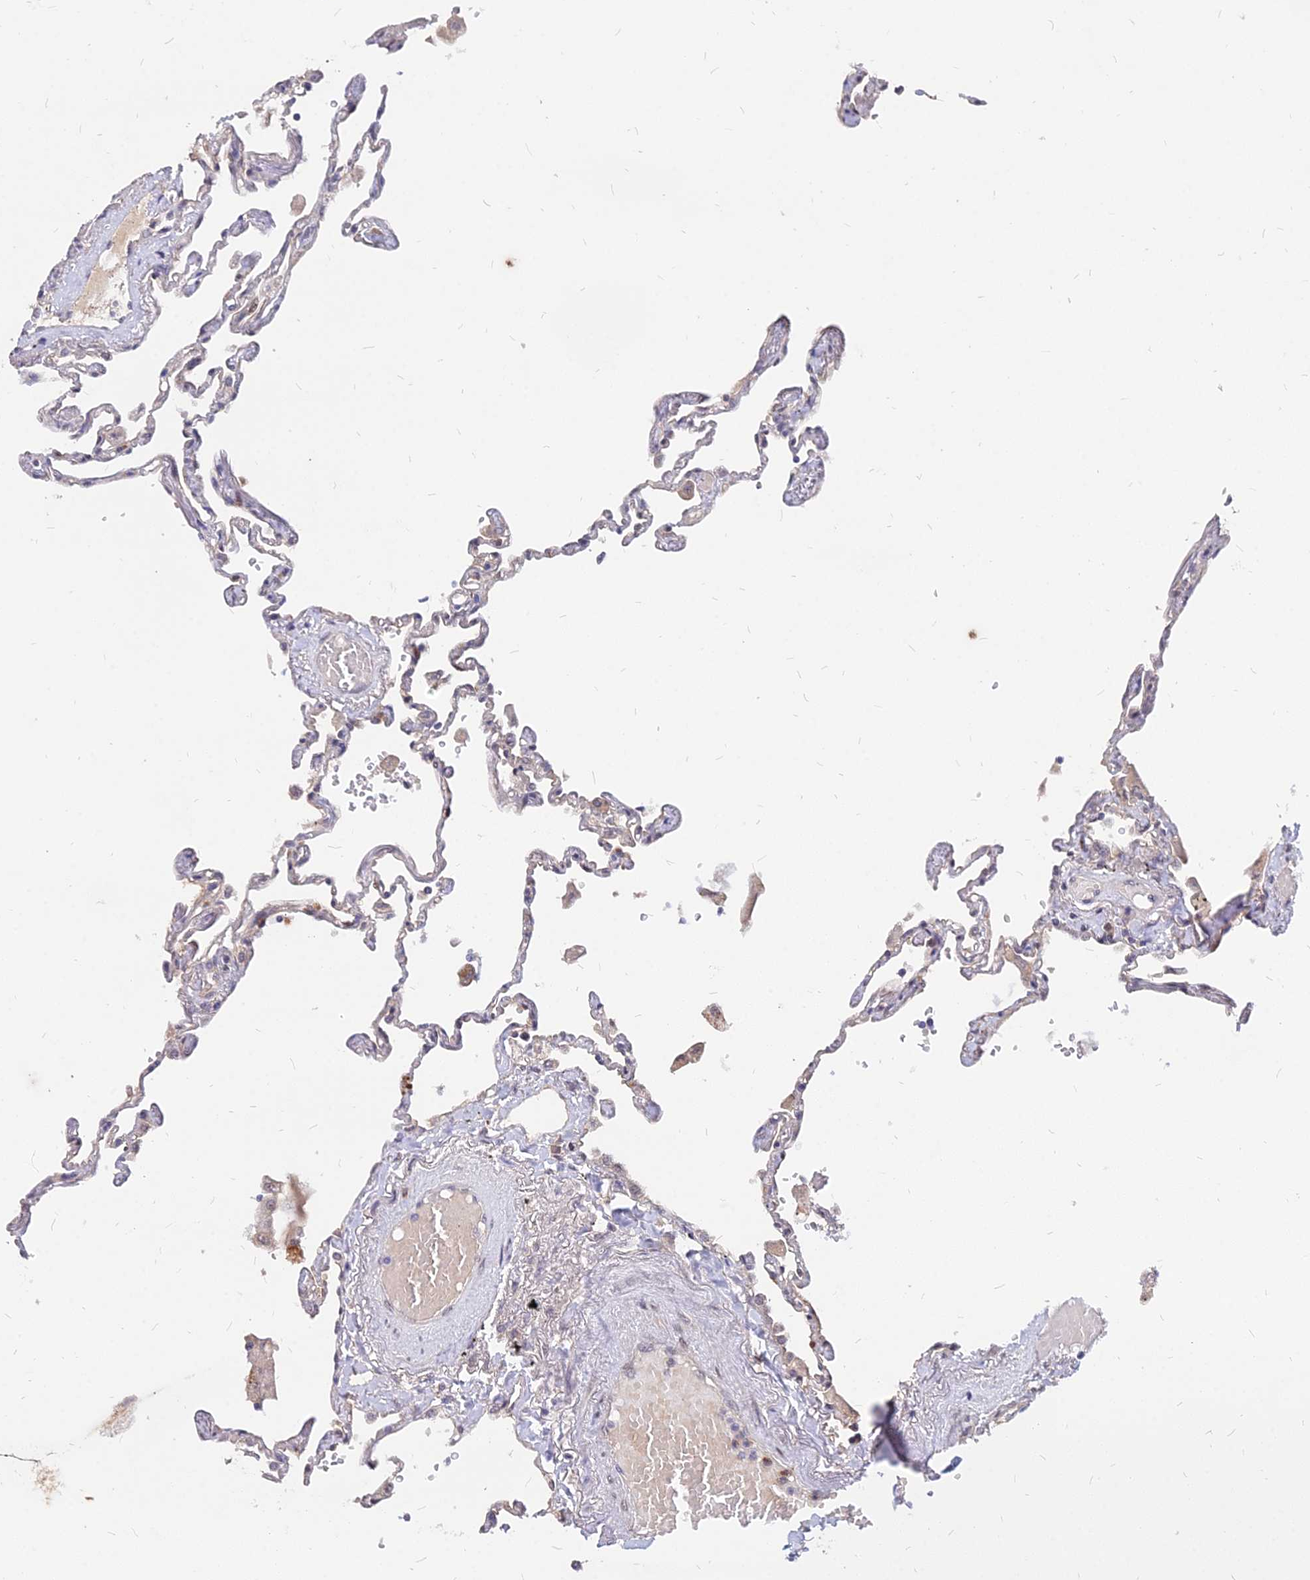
{"staining": {"intensity": "weak", "quantity": "<25%", "location": "cytoplasmic/membranous"}, "tissue": "lung", "cell_type": "Alveolar cells", "image_type": "normal", "snomed": [{"axis": "morphology", "description": "Normal tissue, NOS"}, {"axis": "topography", "description": "Lung"}], "caption": "This is a micrograph of immunohistochemistry (IHC) staining of normal lung, which shows no expression in alveolar cells.", "gene": "C11orf68", "patient": {"sex": "female", "age": 67}}